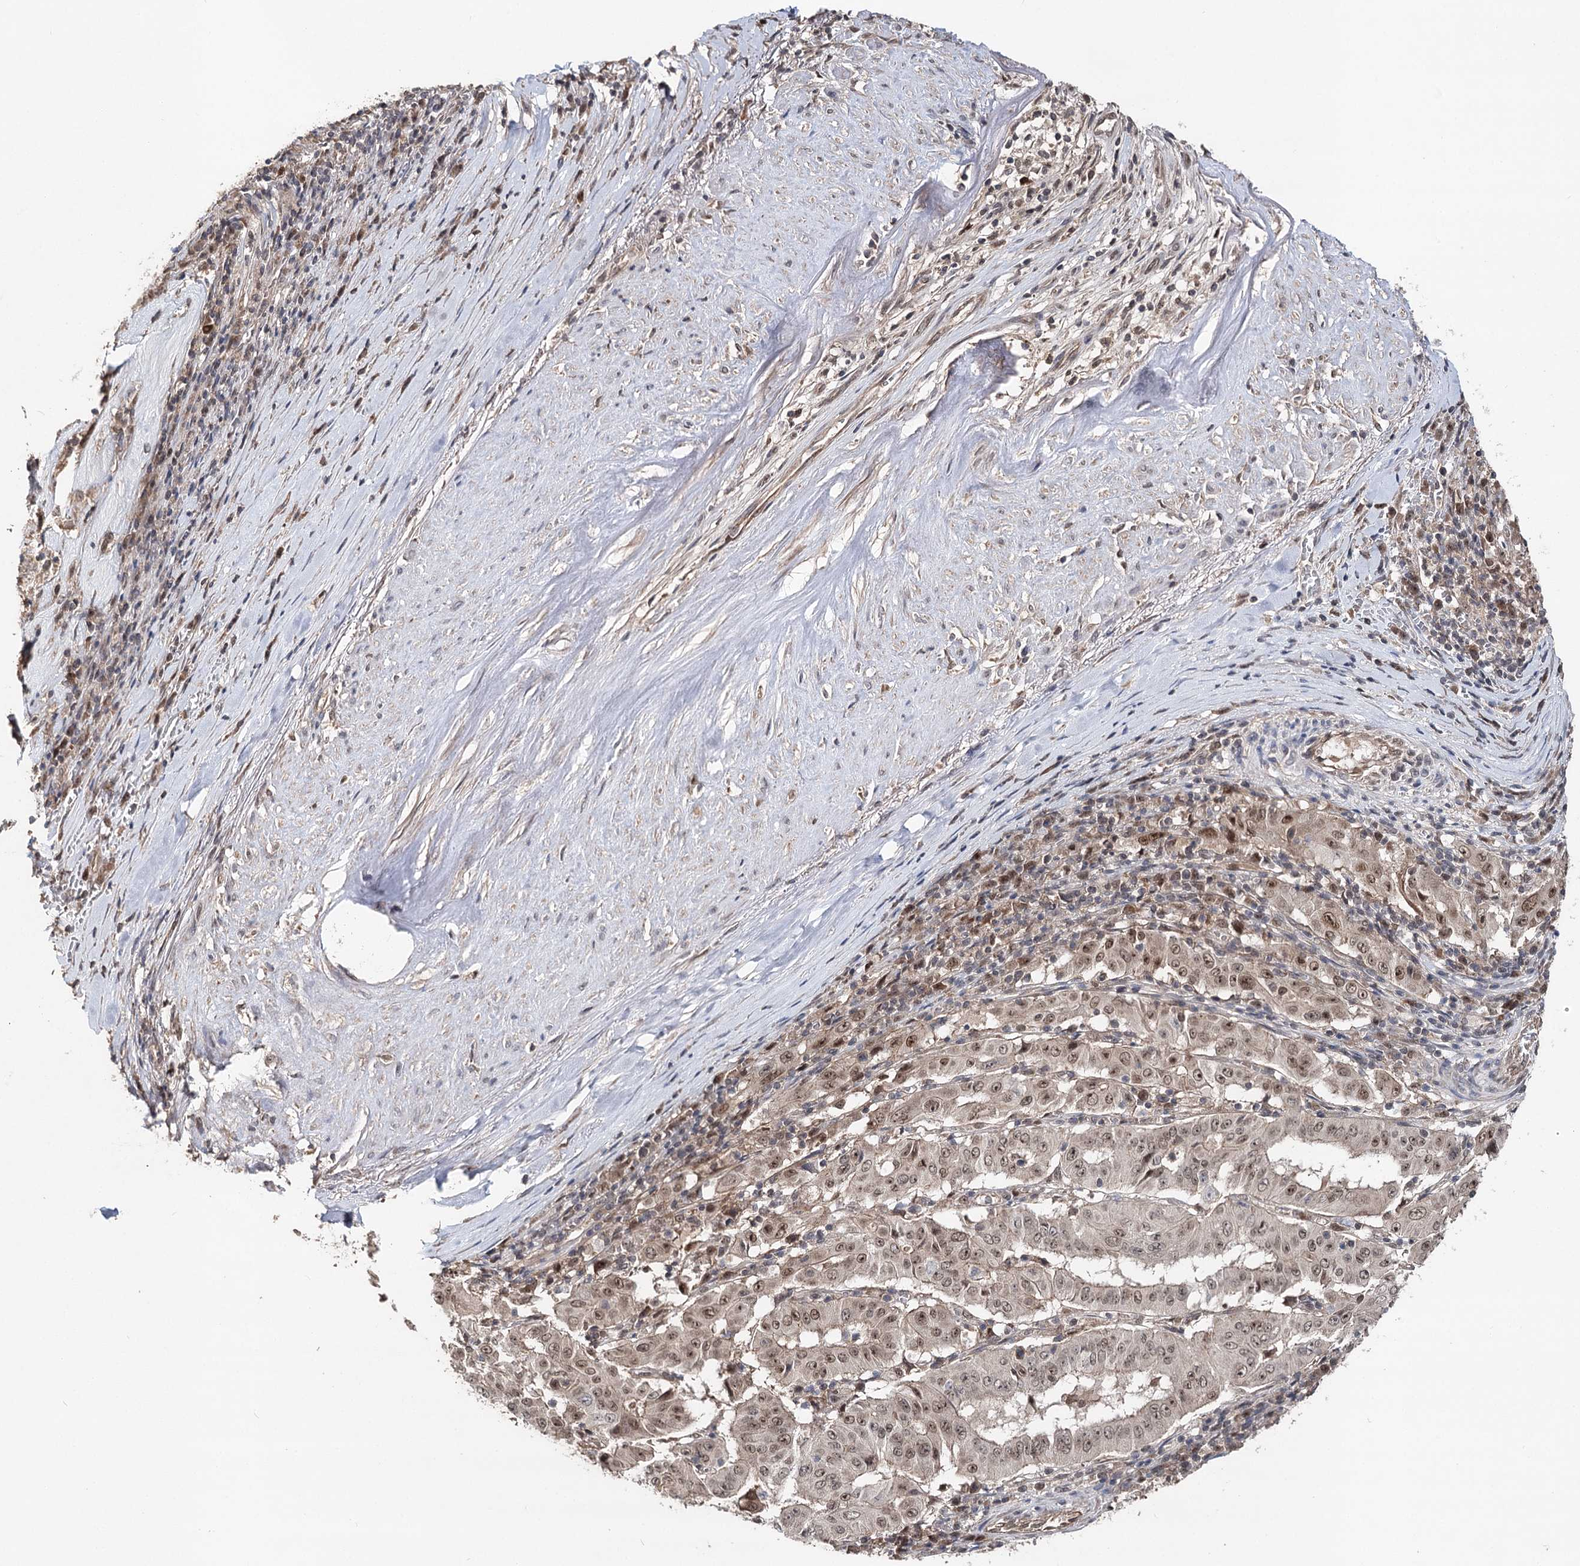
{"staining": {"intensity": "moderate", "quantity": ">75%", "location": "nuclear"}, "tissue": "pancreatic cancer", "cell_type": "Tumor cells", "image_type": "cancer", "snomed": [{"axis": "morphology", "description": "Adenocarcinoma, NOS"}, {"axis": "topography", "description": "Pancreas"}], "caption": "Brown immunohistochemical staining in adenocarcinoma (pancreatic) reveals moderate nuclear expression in approximately >75% of tumor cells. The staining was performed using DAB, with brown indicating positive protein expression. Nuclei are stained blue with hematoxylin.", "gene": "NOPCHAP1", "patient": {"sex": "male", "age": 63}}